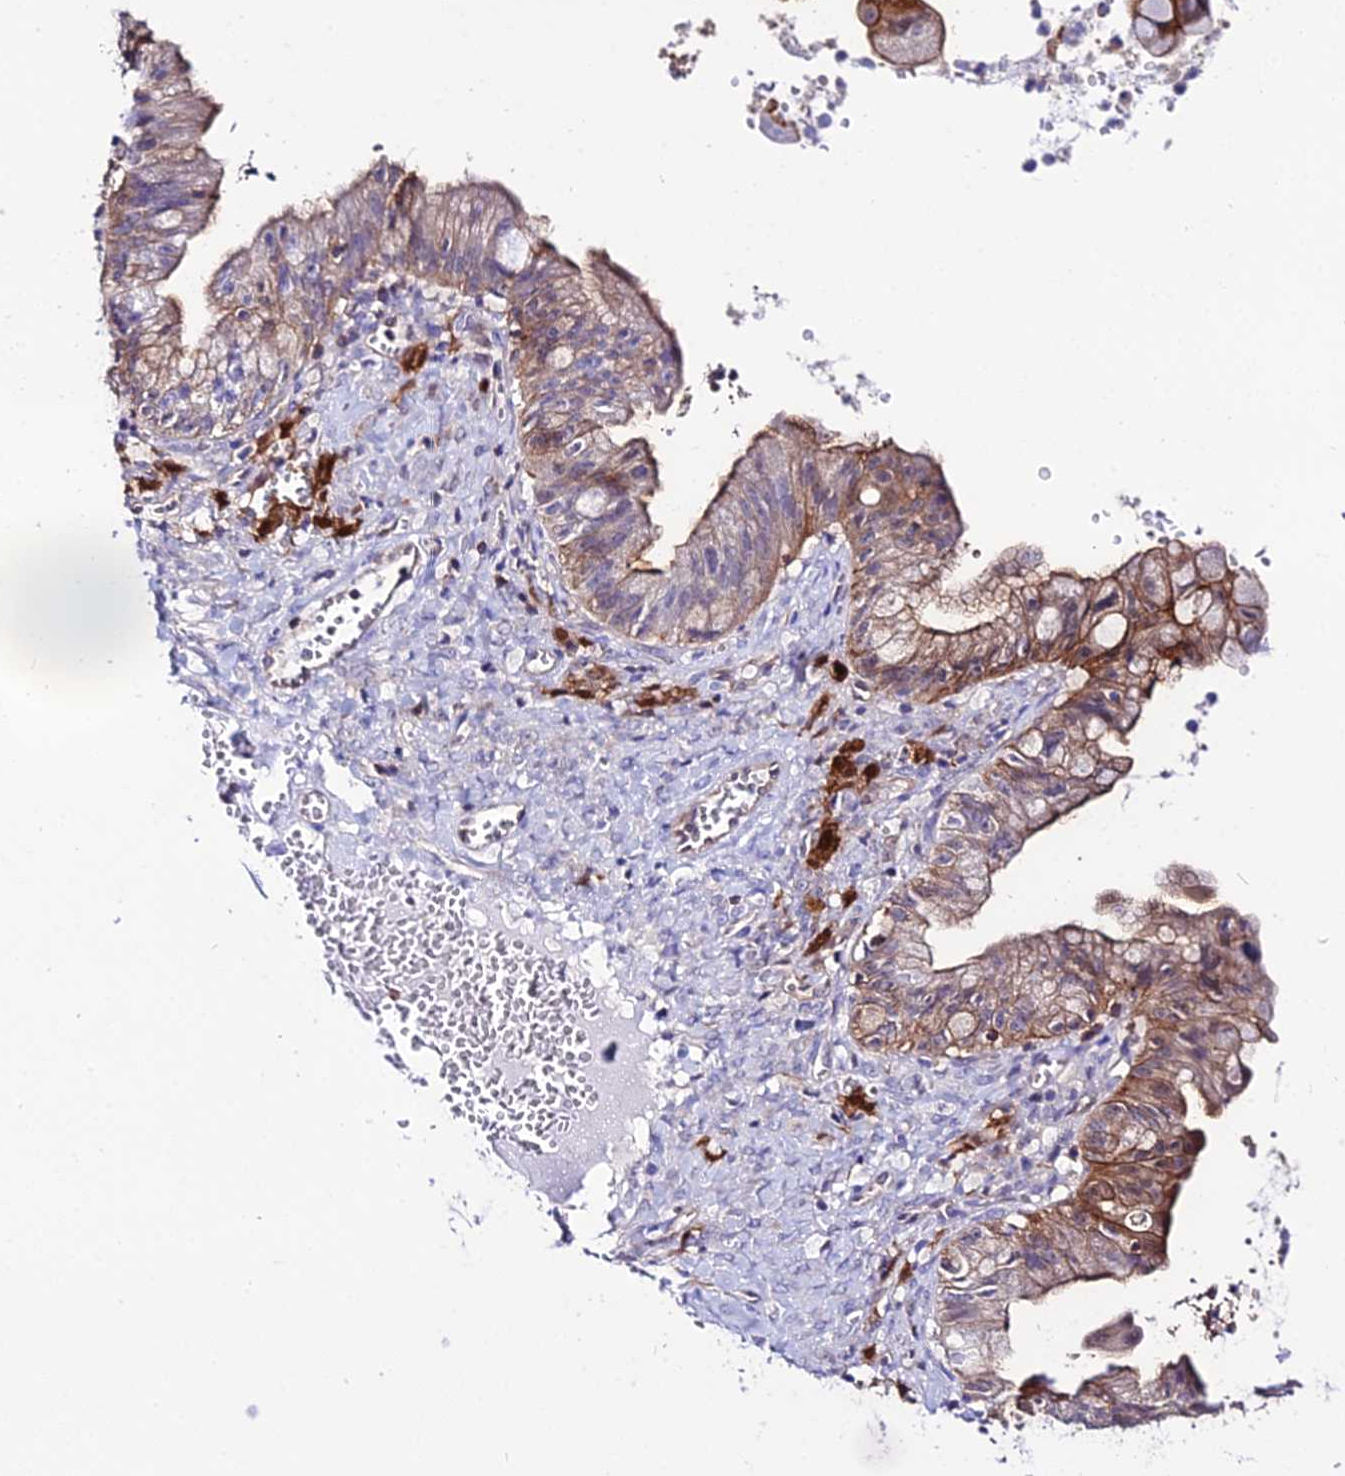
{"staining": {"intensity": "moderate", "quantity": ">75%", "location": "cytoplasmic/membranous"}, "tissue": "ovarian cancer", "cell_type": "Tumor cells", "image_type": "cancer", "snomed": [{"axis": "morphology", "description": "Cystadenocarcinoma, mucinous, NOS"}, {"axis": "topography", "description": "Ovary"}], "caption": "Immunohistochemical staining of mucinous cystadenocarcinoma (ovarian) demonstrates medium levels of moderate cytoplasmic/membranous protein positivity in about >75% of tumor cells.", "gene": "S100A16", "patient": {"sex": "female", "age": 70}}